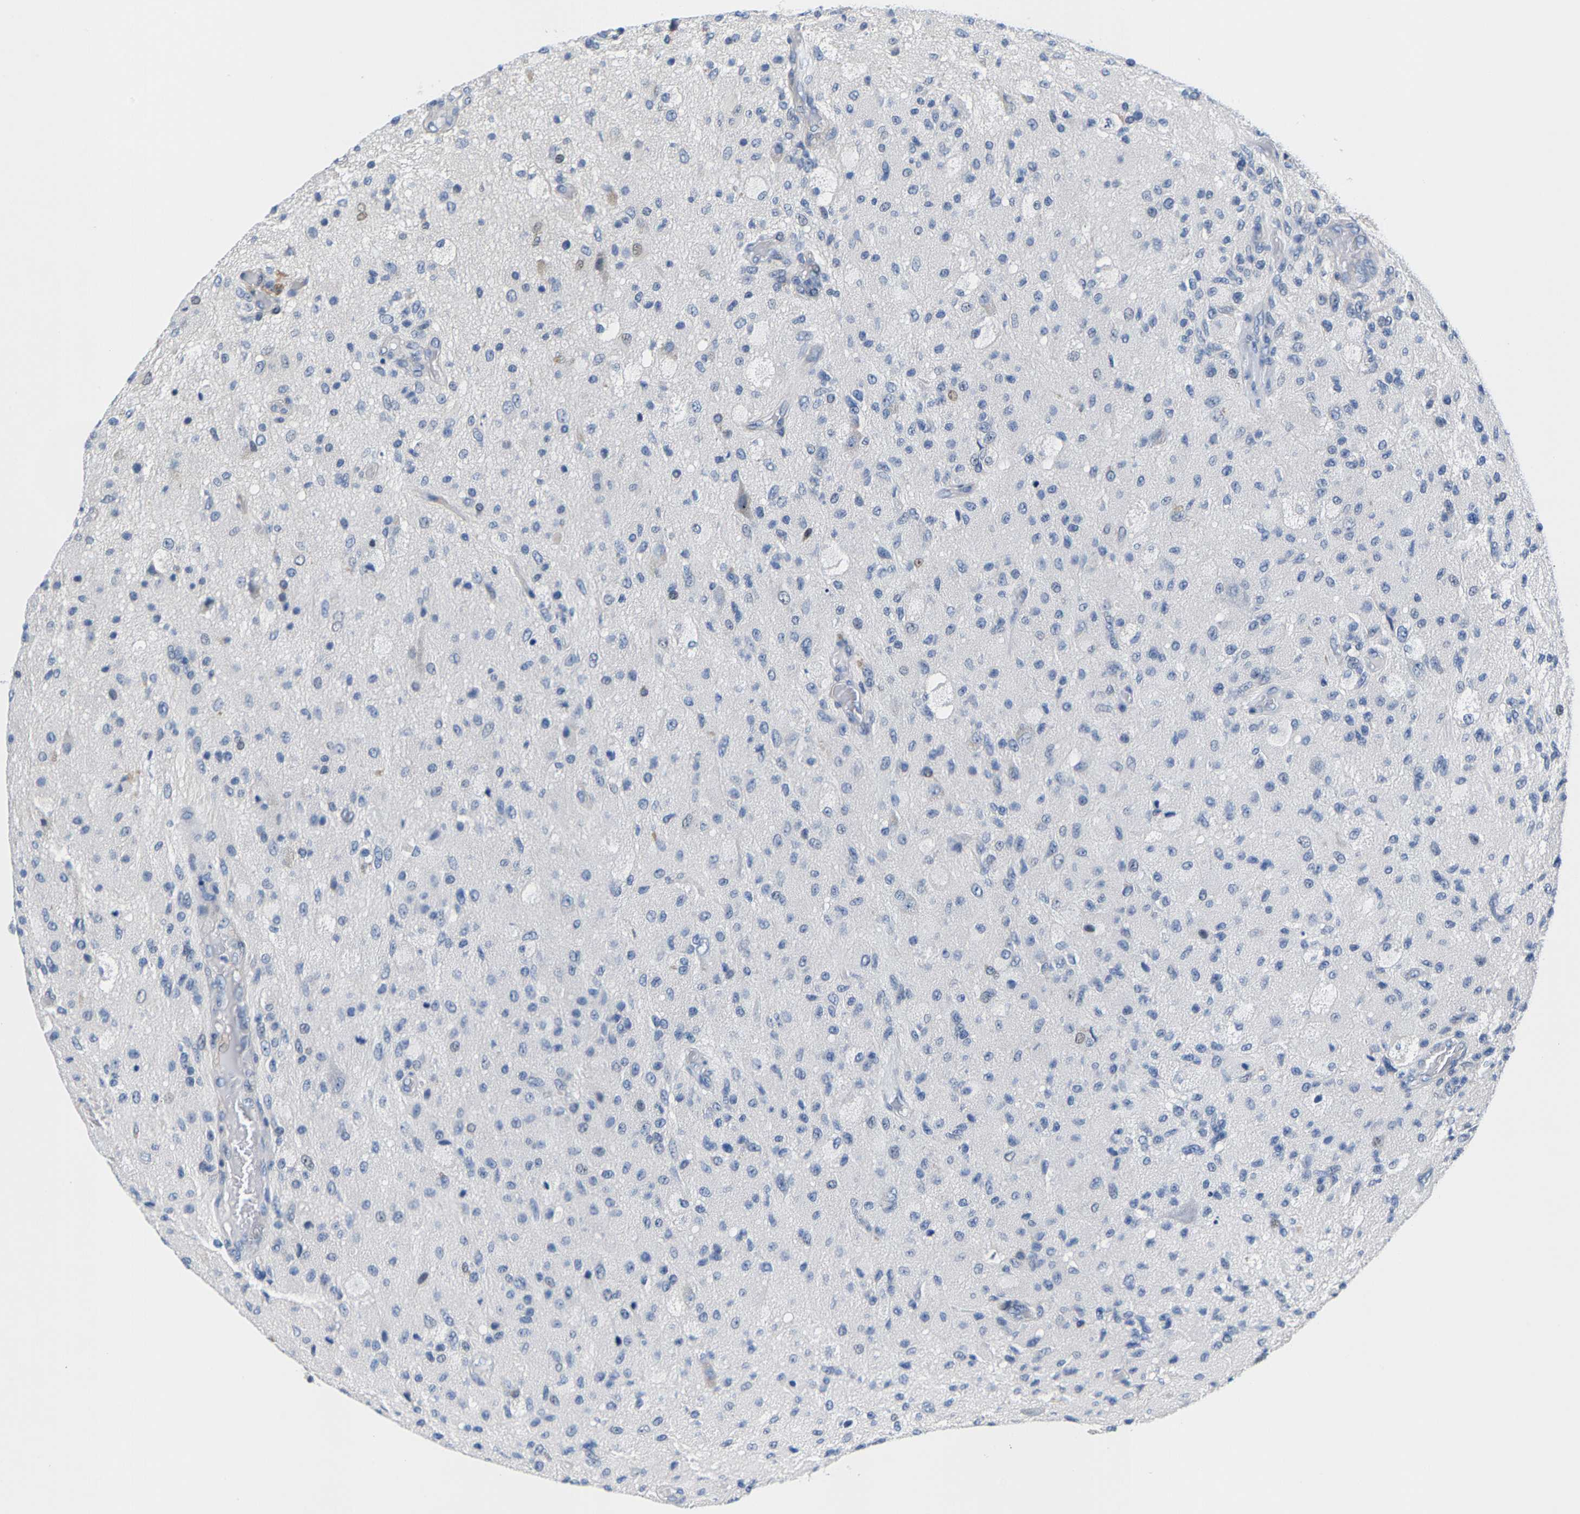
{"staining": {"intensity": "negative", "quantity": "none", "location": "none"}, "tissue": "glioma", "cell_type": "Tumor cells", "image_type": "cancer", "snomed": [{"axis": "morphology", "description": "Normal tissue, NOS"}, {"axis": "morphology", "description": "Glioma, malignant, High grade"}, {"axis": "topography", "description": "Cerebral cortex"}], "caption": "Human glioma stained for a protein using immunohistochemistry (IHC) shows no positivity in tumor cells.", "gene": "KLHL1", "patient": {"sex": "male", "age": 77}}